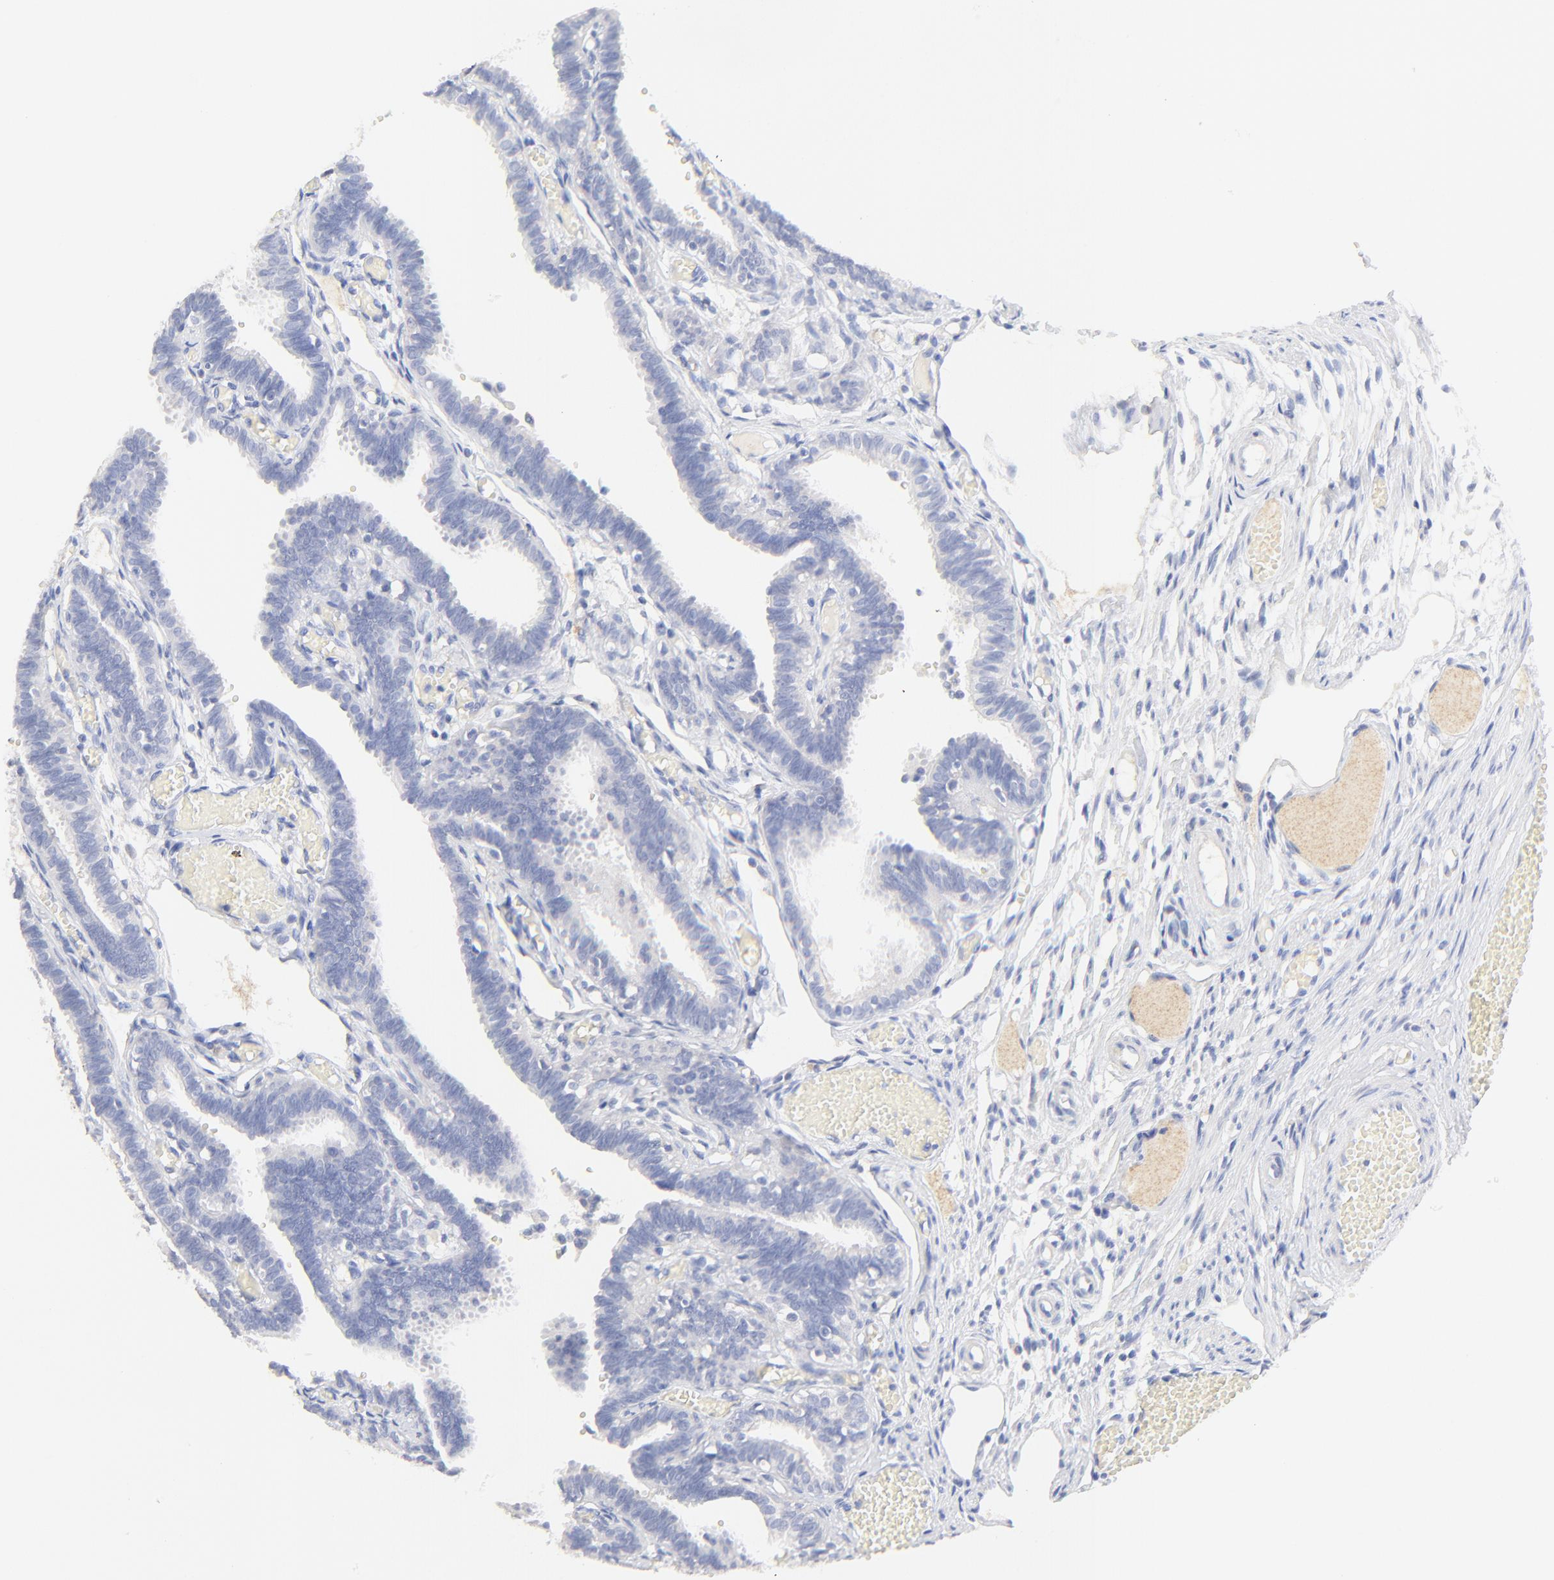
{"staining": {"intensity": "negative", "quantity": "none", "location": "none"}, "tissue": "fallopian tube", "cell_type": "Glandular cells", "image_type": "normal", "snomed": [{"axis": "morphology", "description": "Normal tissue, NOS"}, {"axis": "topography", "description": "Fallopian tube"}], "caption": "Immunohistochemistry histopathology image of normal human fallopian tube stained for a protein (brown), which reveals no positivity in glandular cells. (DAB immunohistochemistry with hematoxylin counter stain).", "gene": "SULT4A1", "patient": {"sex": "female", "age": 29}}